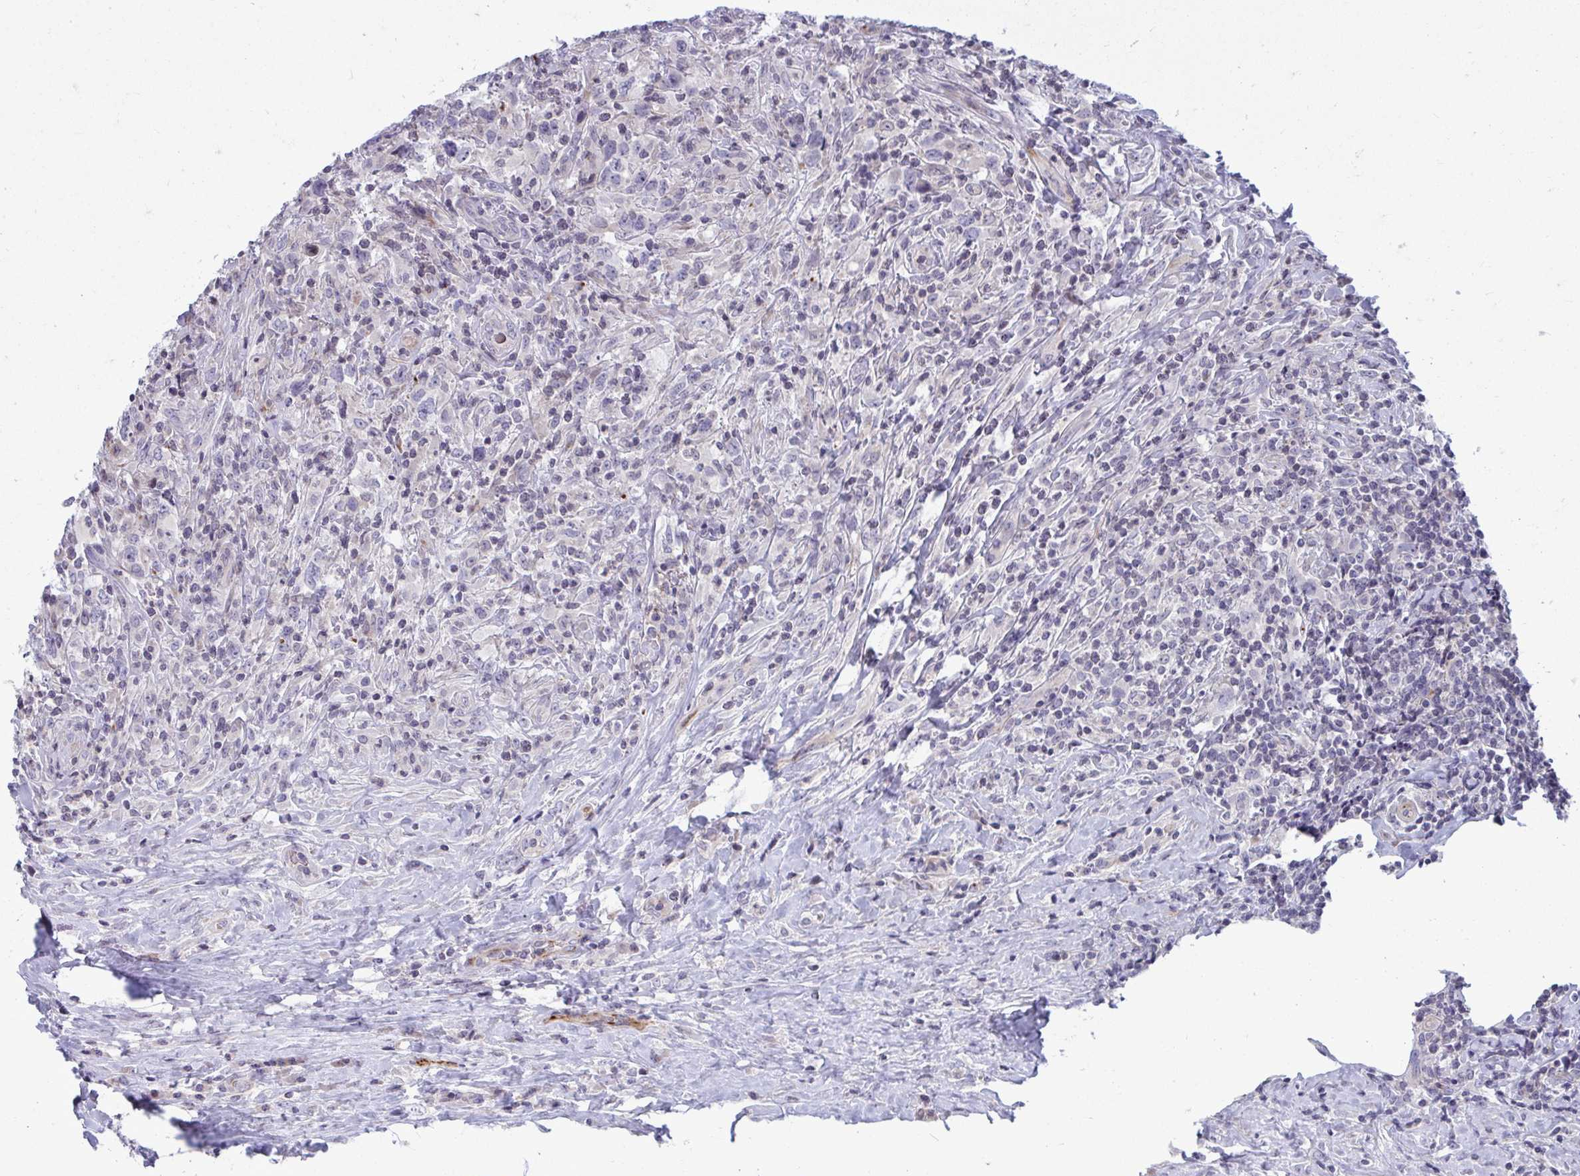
{"staining": {"intensity": "negative", "quantity": "none", "location": "none"}, "tissue": "lymphoma", "cell_type": "Tumor cells", "image_type": "cancer", "snomed": [{"axis": "morphology", "description": "Hodgkin's disease, NOS"}, {"axis": "topography", "description": "Lymph node"}], "caption": "This is an immunohistochemistry (IHC) photomicrograph of human Hodgkin's disease. There is no positivity in tumor cells.", "gene": "SLC14A1", "patient": {"sex": "female", "age": 18}}